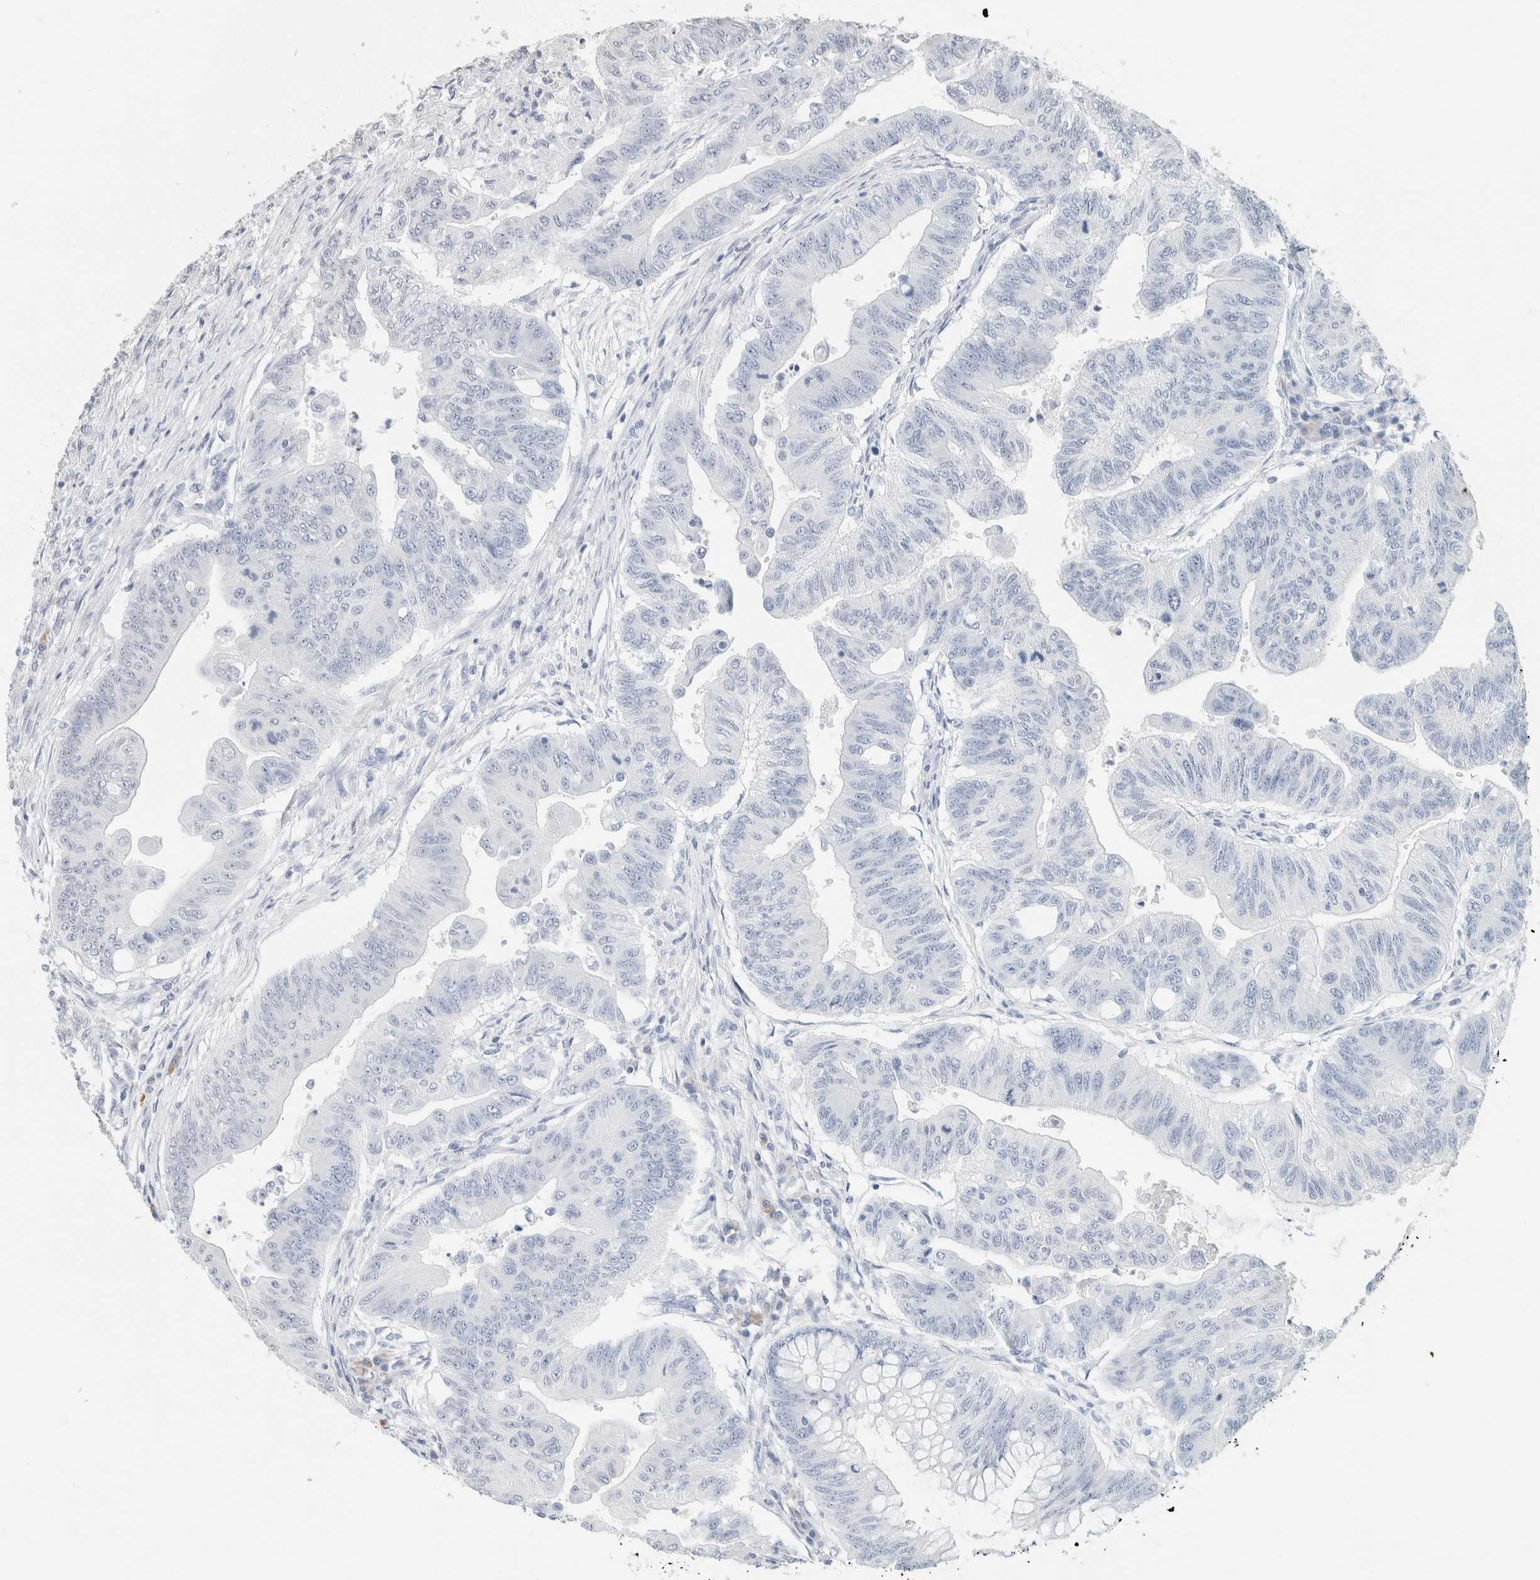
{"staining": {"intensity": "negative", "quantity": "none", "location": "none"}, "tissue": "colorectal cancer", "cell_type": "Tumor cells", "image_type": "cancer", "snomed": [{"axis": "morphology", "description": "Adenoma, NOS"}, {"axis": "morphology", "description": "Adenocarcinoma, NOS"}, {"axis": "topography", "description": "Colon"}], "caption": "Immunohistochemistry of colorectal cancer (adenoma) displays no expression in tumor cells.", "gene": "CD80", "patient": {"sex": "male", "age": 79}}